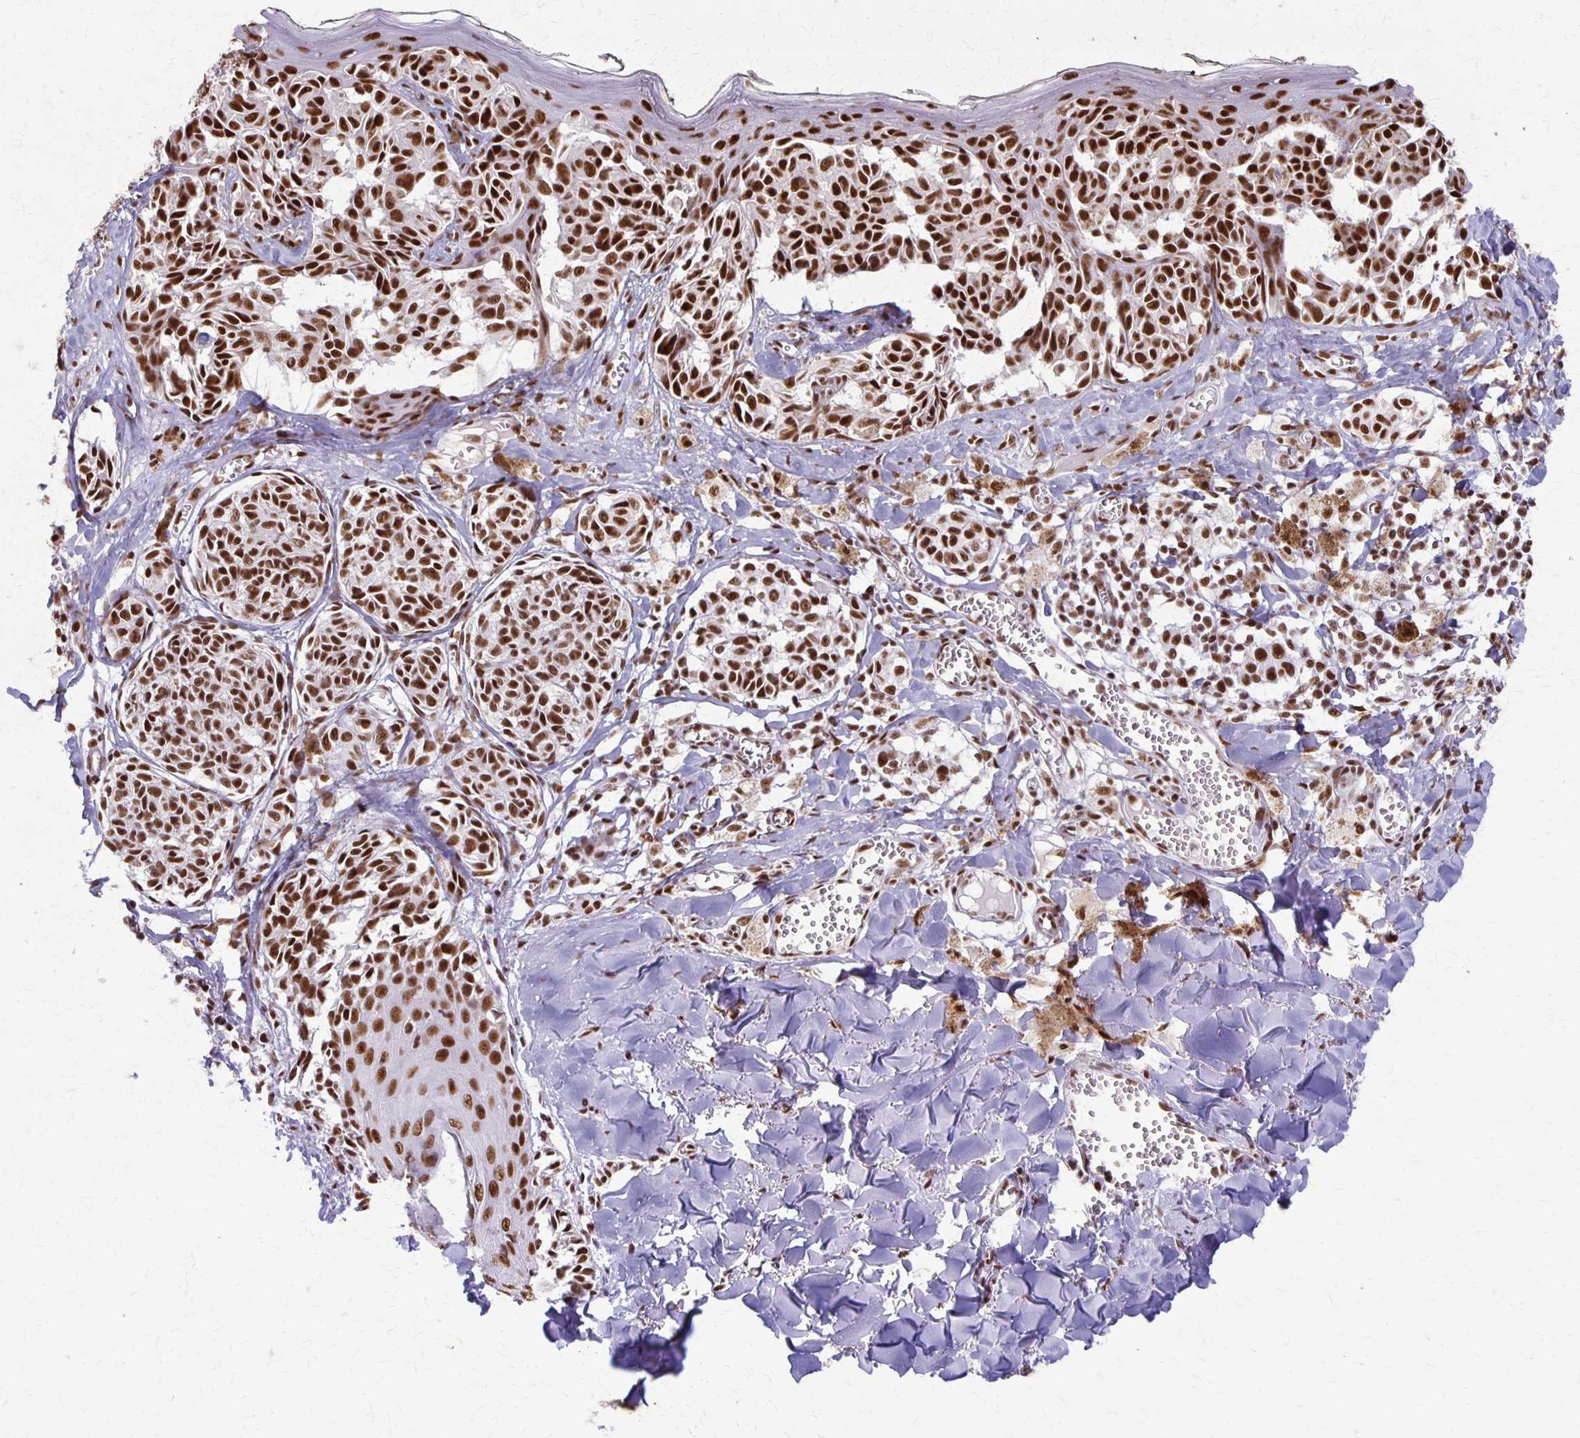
{"staining": {"intensity": "strong", "quantity": ">75%", "location": "nuclear"}, "tissue": "melanoma", "cell_type": "Tumor cells", "image_type": "cancer", "snomed": [{"axis": "morphology", "description": "Malignant melanoma, NOS"}, {"axis": "topography", "description": "Skin"}], "caption": "About >75% of tumor cells in melanoma reveal strong nuclear protein positivity as visualized by brown immunohistochemical staining.", "gene": "XRCC6", "patient": {"sex": "female", "age": 43}}